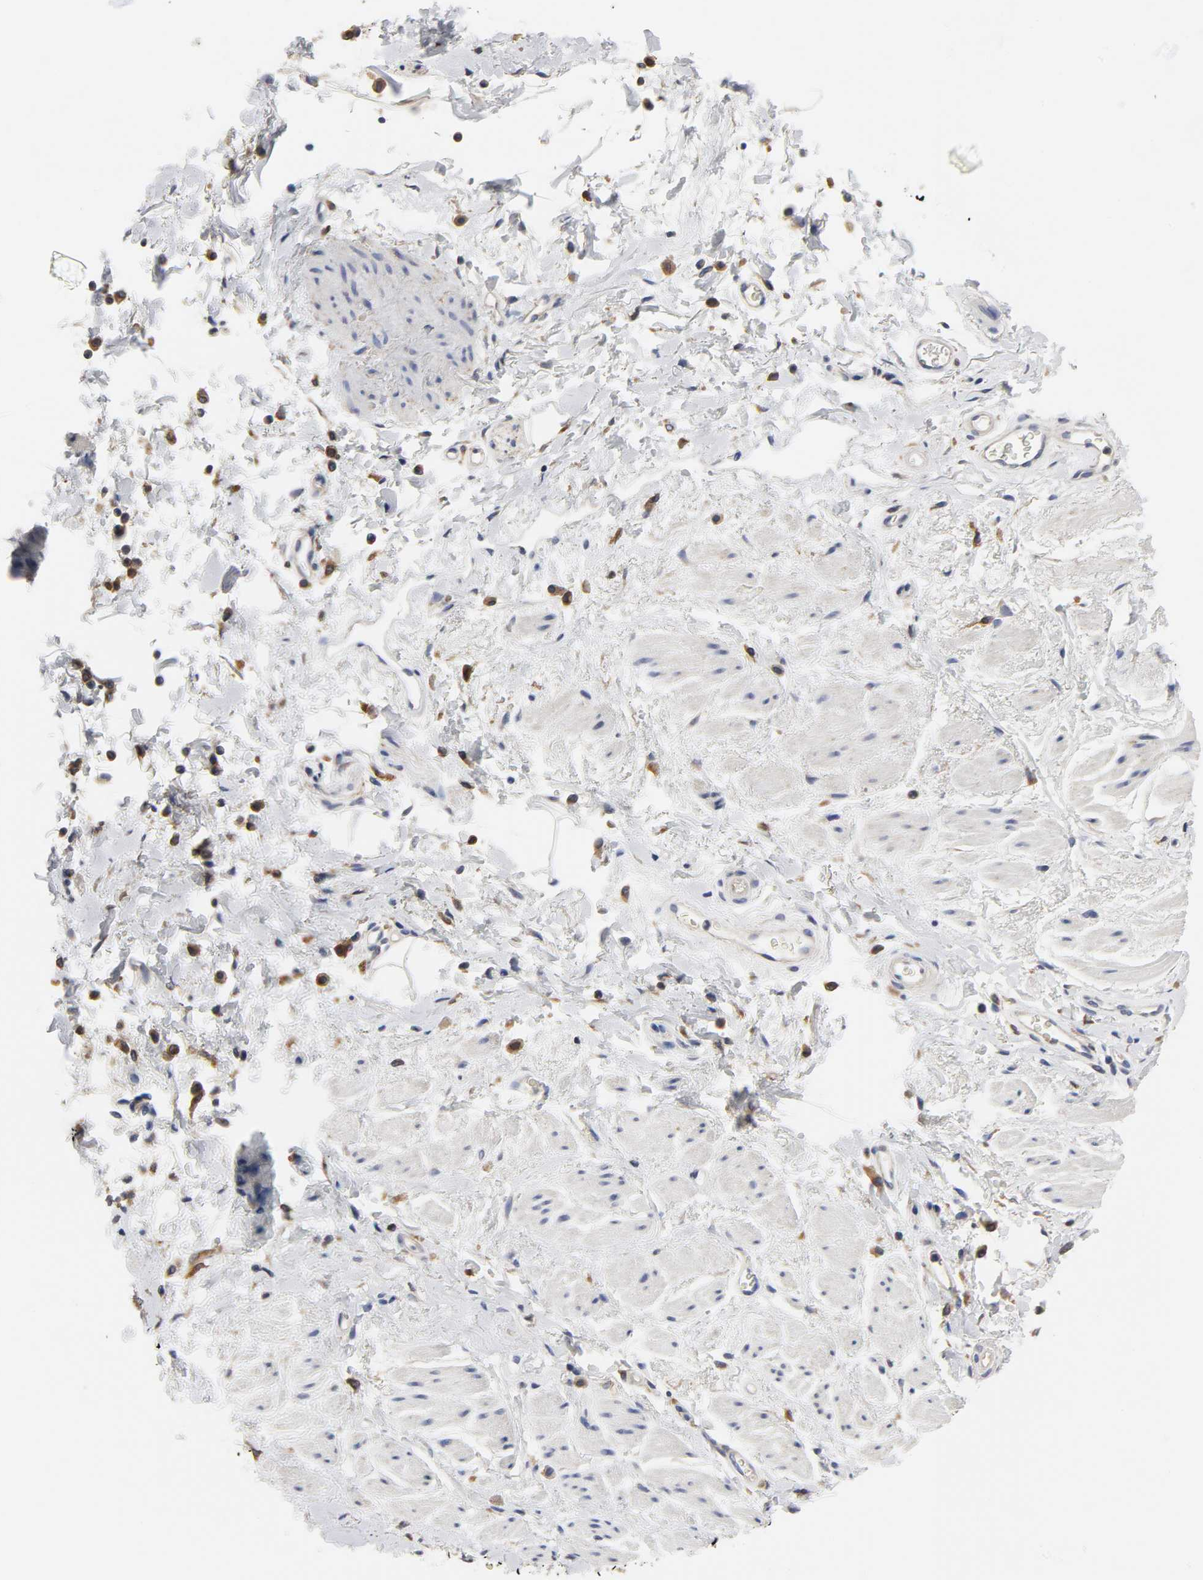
{"staining": {"intensity": "negative", "quantity": "none", "location": "none"}, "tissue": "adipose tissue", "cell_type": "Adipocytes", "image_type": "normal", "snomed": [{"axis": "morphology", "description": "Normal tissue, NOS"}, {"axis": "topography", "description": "Soft tissue"}, {"axis": "topography", "description": "Peripheral nerve tissue"}], "caption": "The IHC photomicrograph has no significant expression in adipocytes of adipose tissue.", "gene": "HCK", "patient": {"sex": "female", "age": 71}}